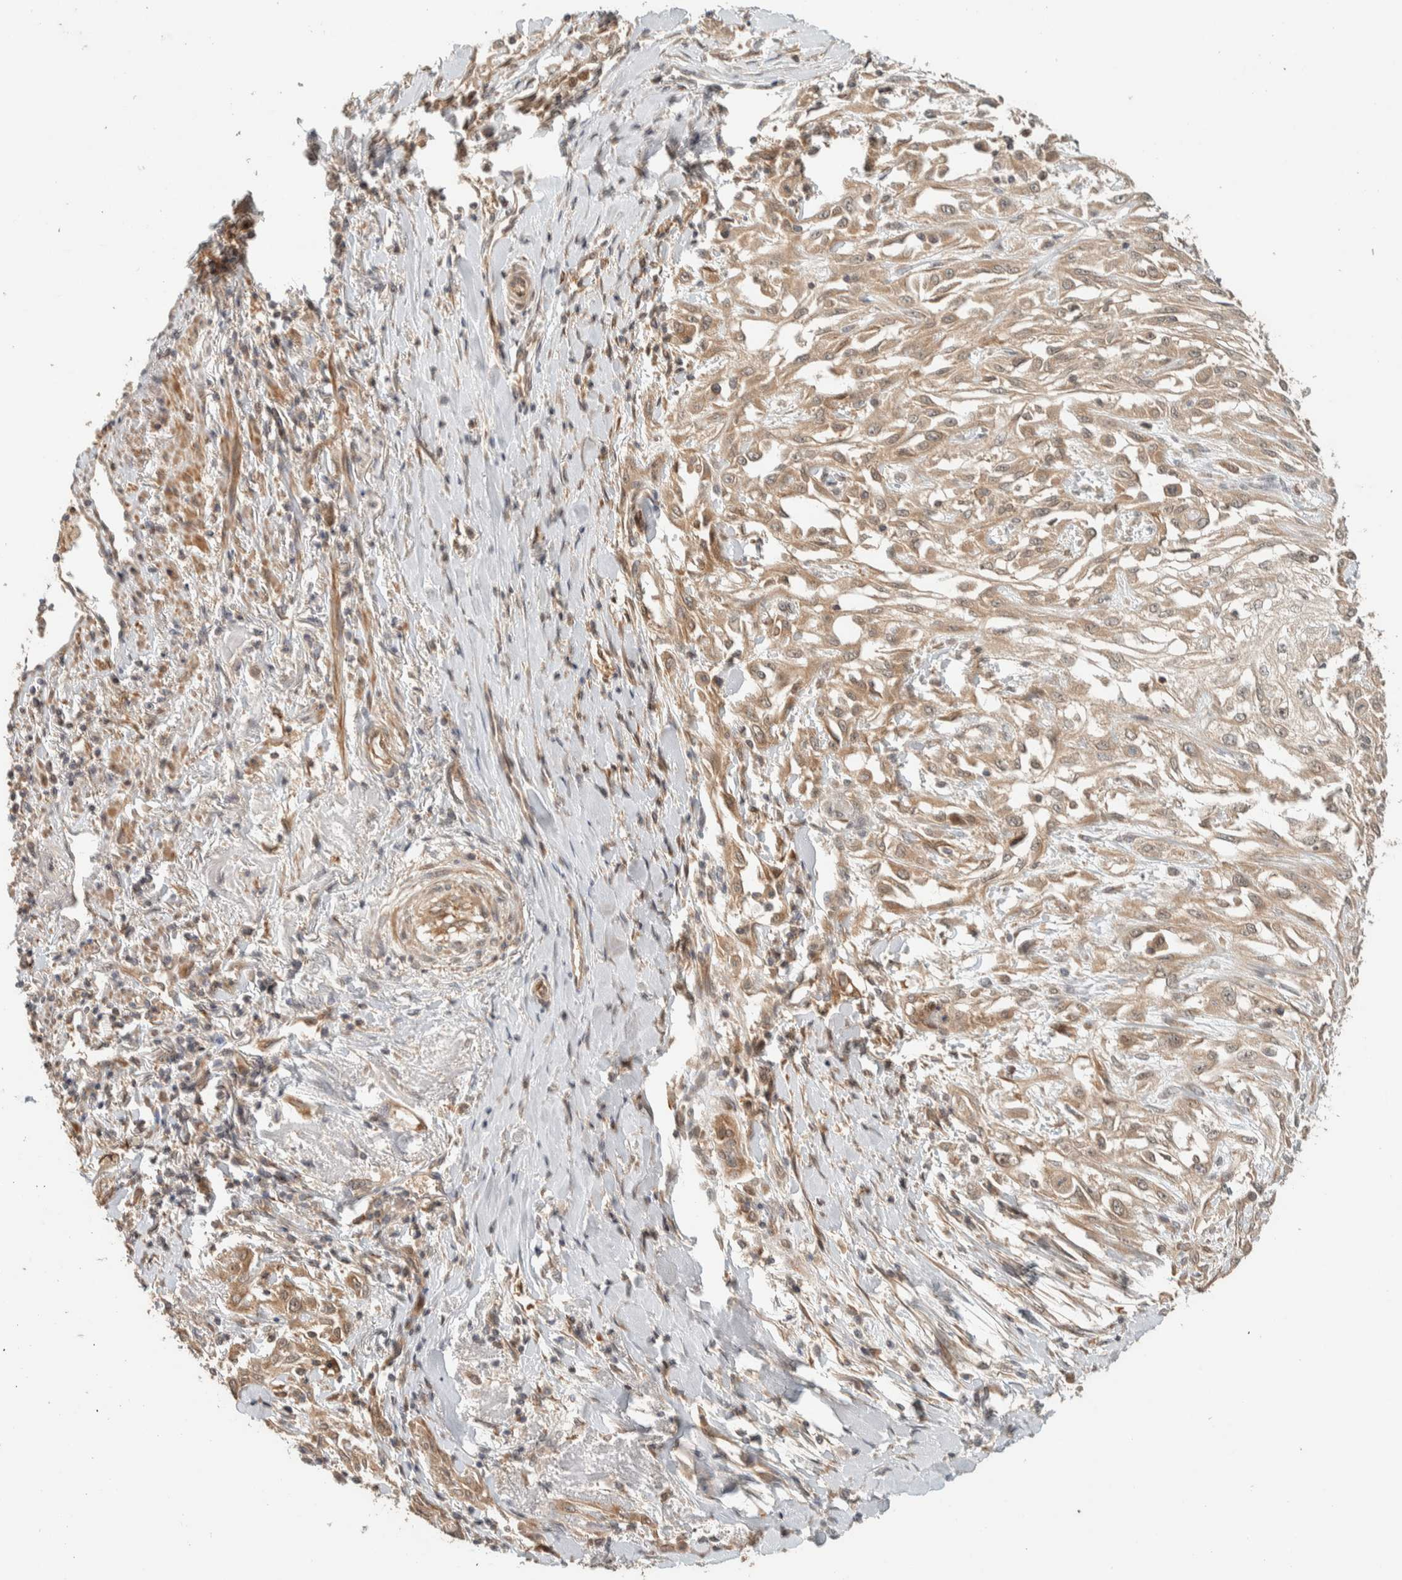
{"staining": {"intensity": "moderate", "quantity": ">75%", "location": "cytoplasmic/membranous"}, "tissue": "skin cancer", "cell_type": "Tumor cells", "image_type": "cancer", "snomed": [{"axis": "morphology", "description": "Squamous cell carcinoma, NOS"}, {"axis": "morphology", "description": "Squamous cell carcinoma, metastatic, NOS"}, {"axis": "topography", "description": "Skin"}, {"axis": "topography", "description": "Lymph node"}], "caption": "The image reveals staining of skin cancer (metastatic squamous cell carcinoma), revealing moderate cytoplasmic/membranous protein expression (brown color) within tumor cells. The staining was performed using DAB (3,3'-diaminobenzidine), with brown indicating positive protein expression. Nuclei are stained blue with hematoxylin.", "gene": "ADSS2", "patient": {"sex": "male", "age": 75}}